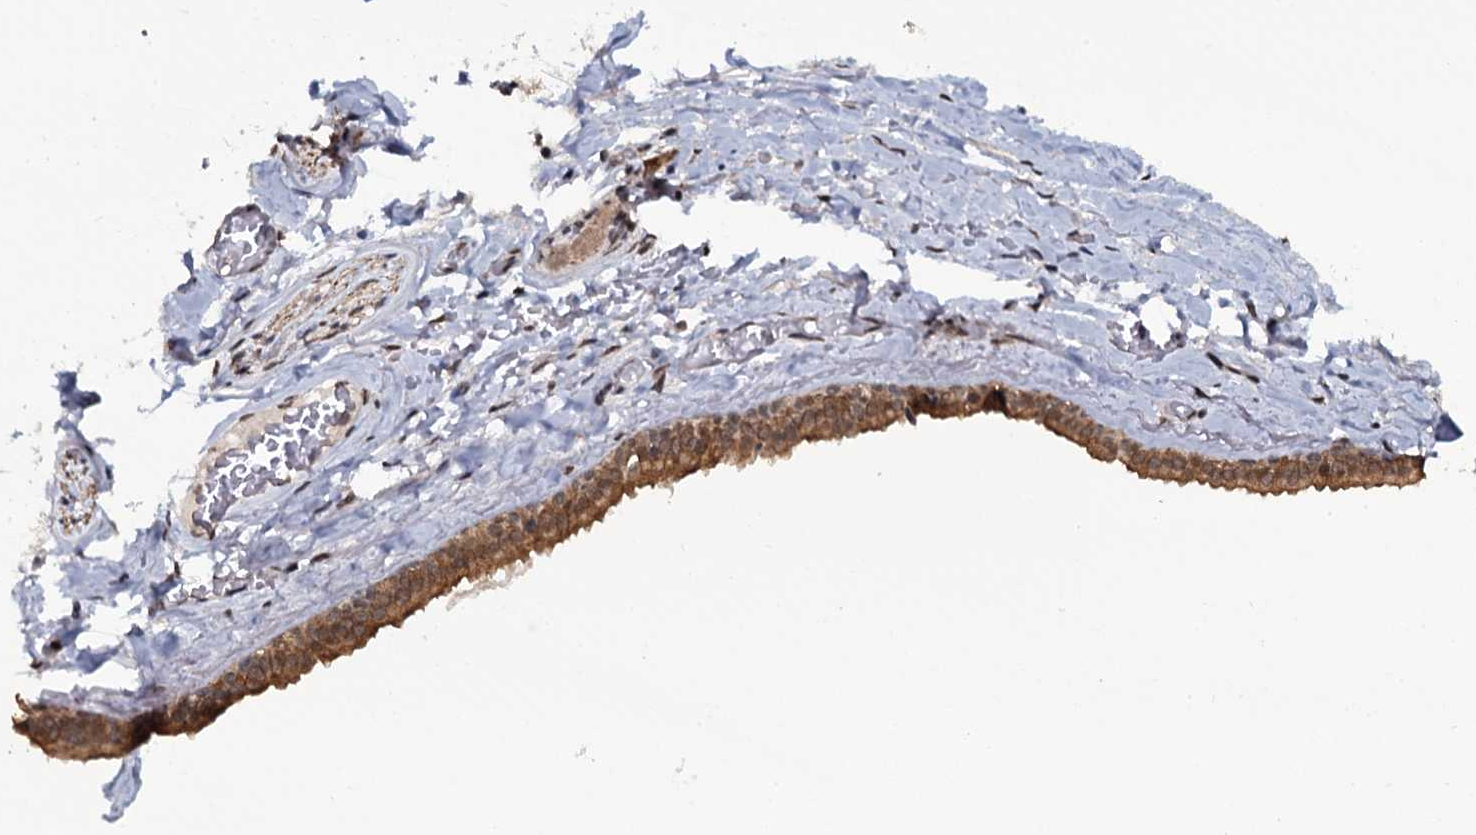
{"staining": {"intensity": "moderate", "quantity": "25%-75%", "location": "nuclear"}, "tissue": "adipose tissue", "cell_type": "Adipocytes", "image_type": "normal", "snomed": [{"axis": "morphology", "description": "Normal tissue, NOS"}, {"axis": "topography", "description": "Salivary gland"}, {"axis": "topography", "description": "Peripheral nerve tissue"}], "caption": "Protein expression analysis of unremarkable adipose tissue demonstrates moderate nuclear staining in about 25%-75% of adipocytes. (DAB (3,3'-diaminobenzidine) = brown stain, brightfield microscopy at high magnification).", "gene": "SH2D4B", "patient": {"sex": "male", "age": 62}}